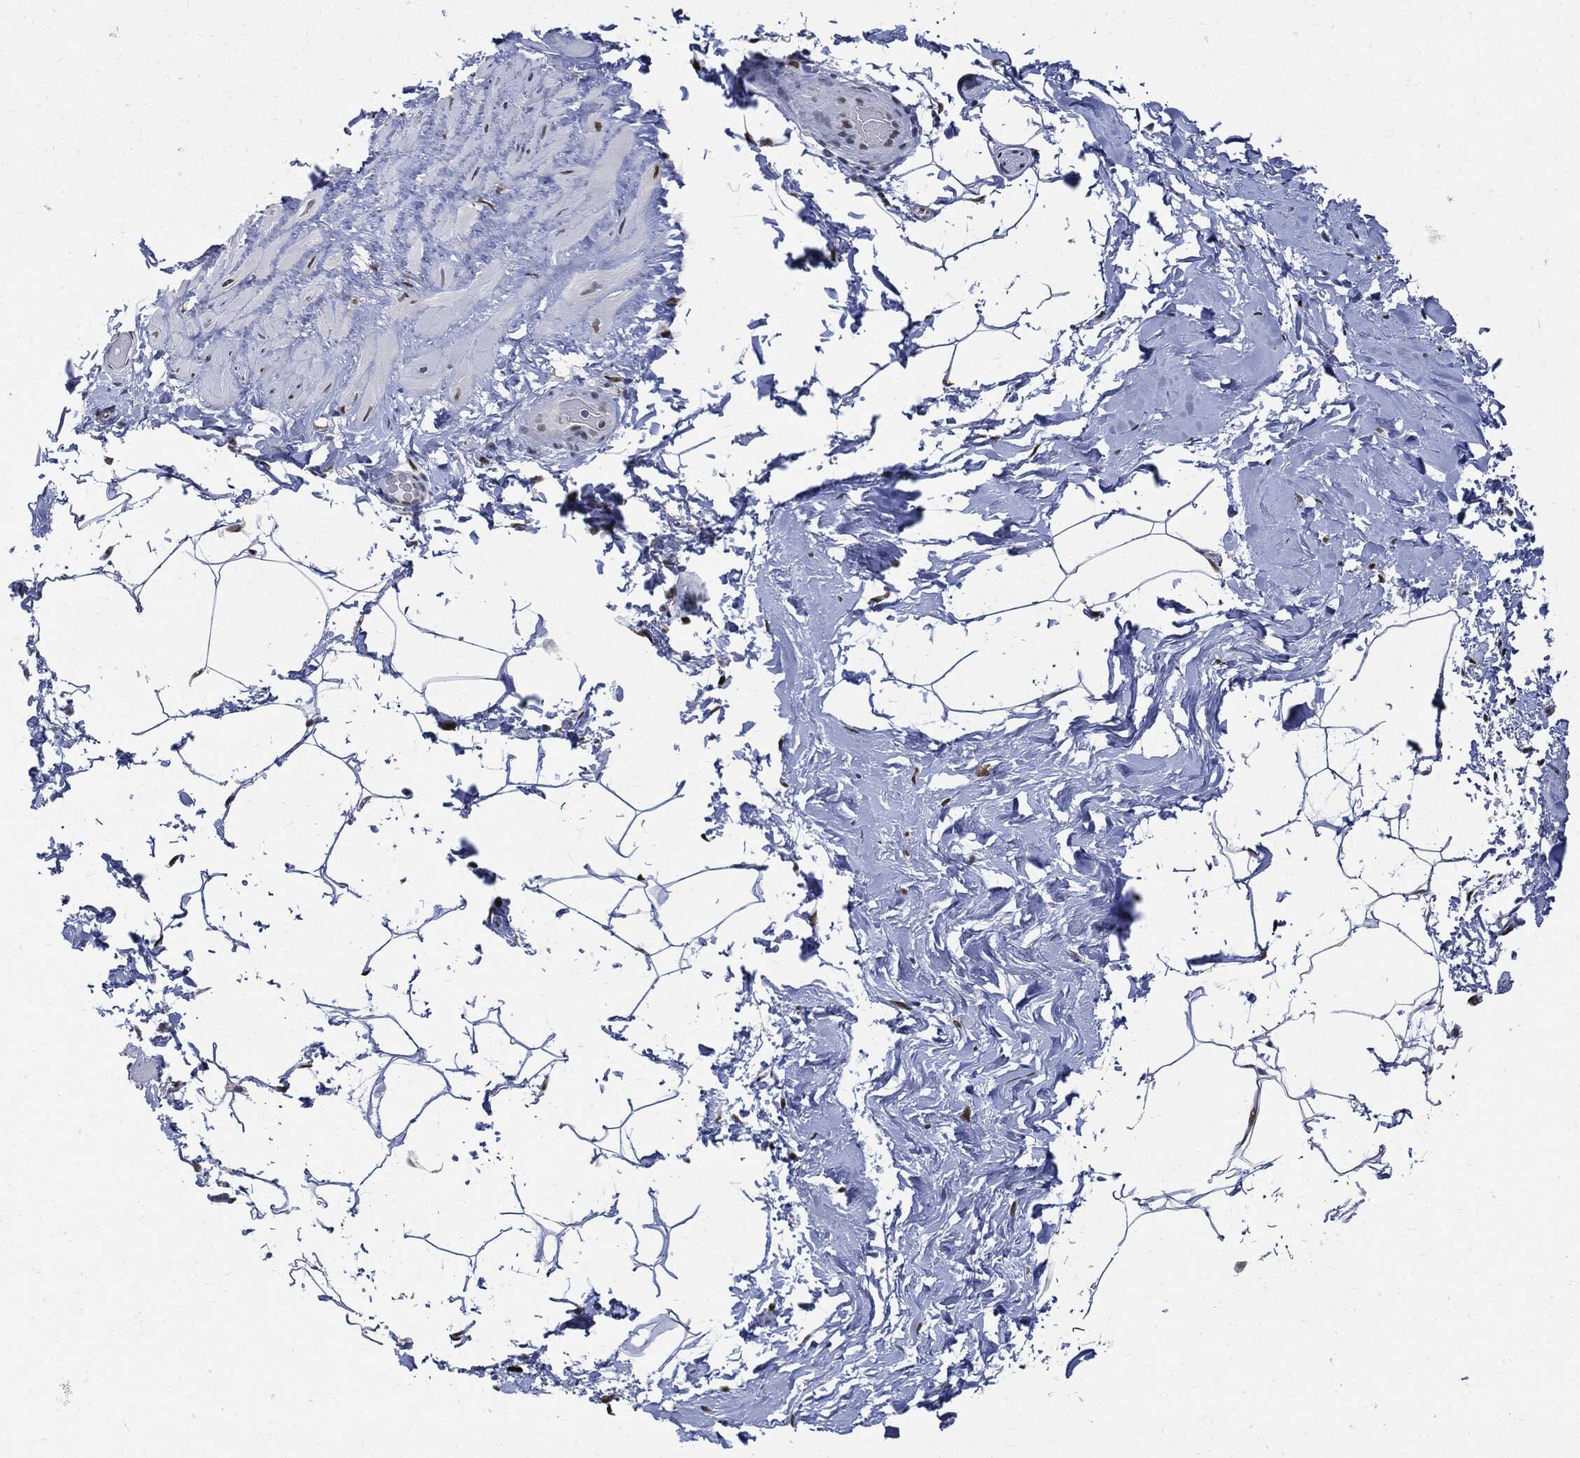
{"staining": {"intensity": "negative", "quantity": "none", "location": "none"}, "tissue": "adipose tissue", "cell_type": "Adipocytes", "image_type": "normal", "snomed": [{"axis": "morphology", "description": "Normal tissue, NOS"}, {"axis": "topography", "description": "Soft tissue"}, {"axis": "topography", "description": "Vascular tissue"}], "caption": "There is no significant expression in adipocytes of adipose tissue. (IHC, brightfield microscopy, high magnification).", "gene": "PCNA", "patient": {"sex": "male", "age": 41}}